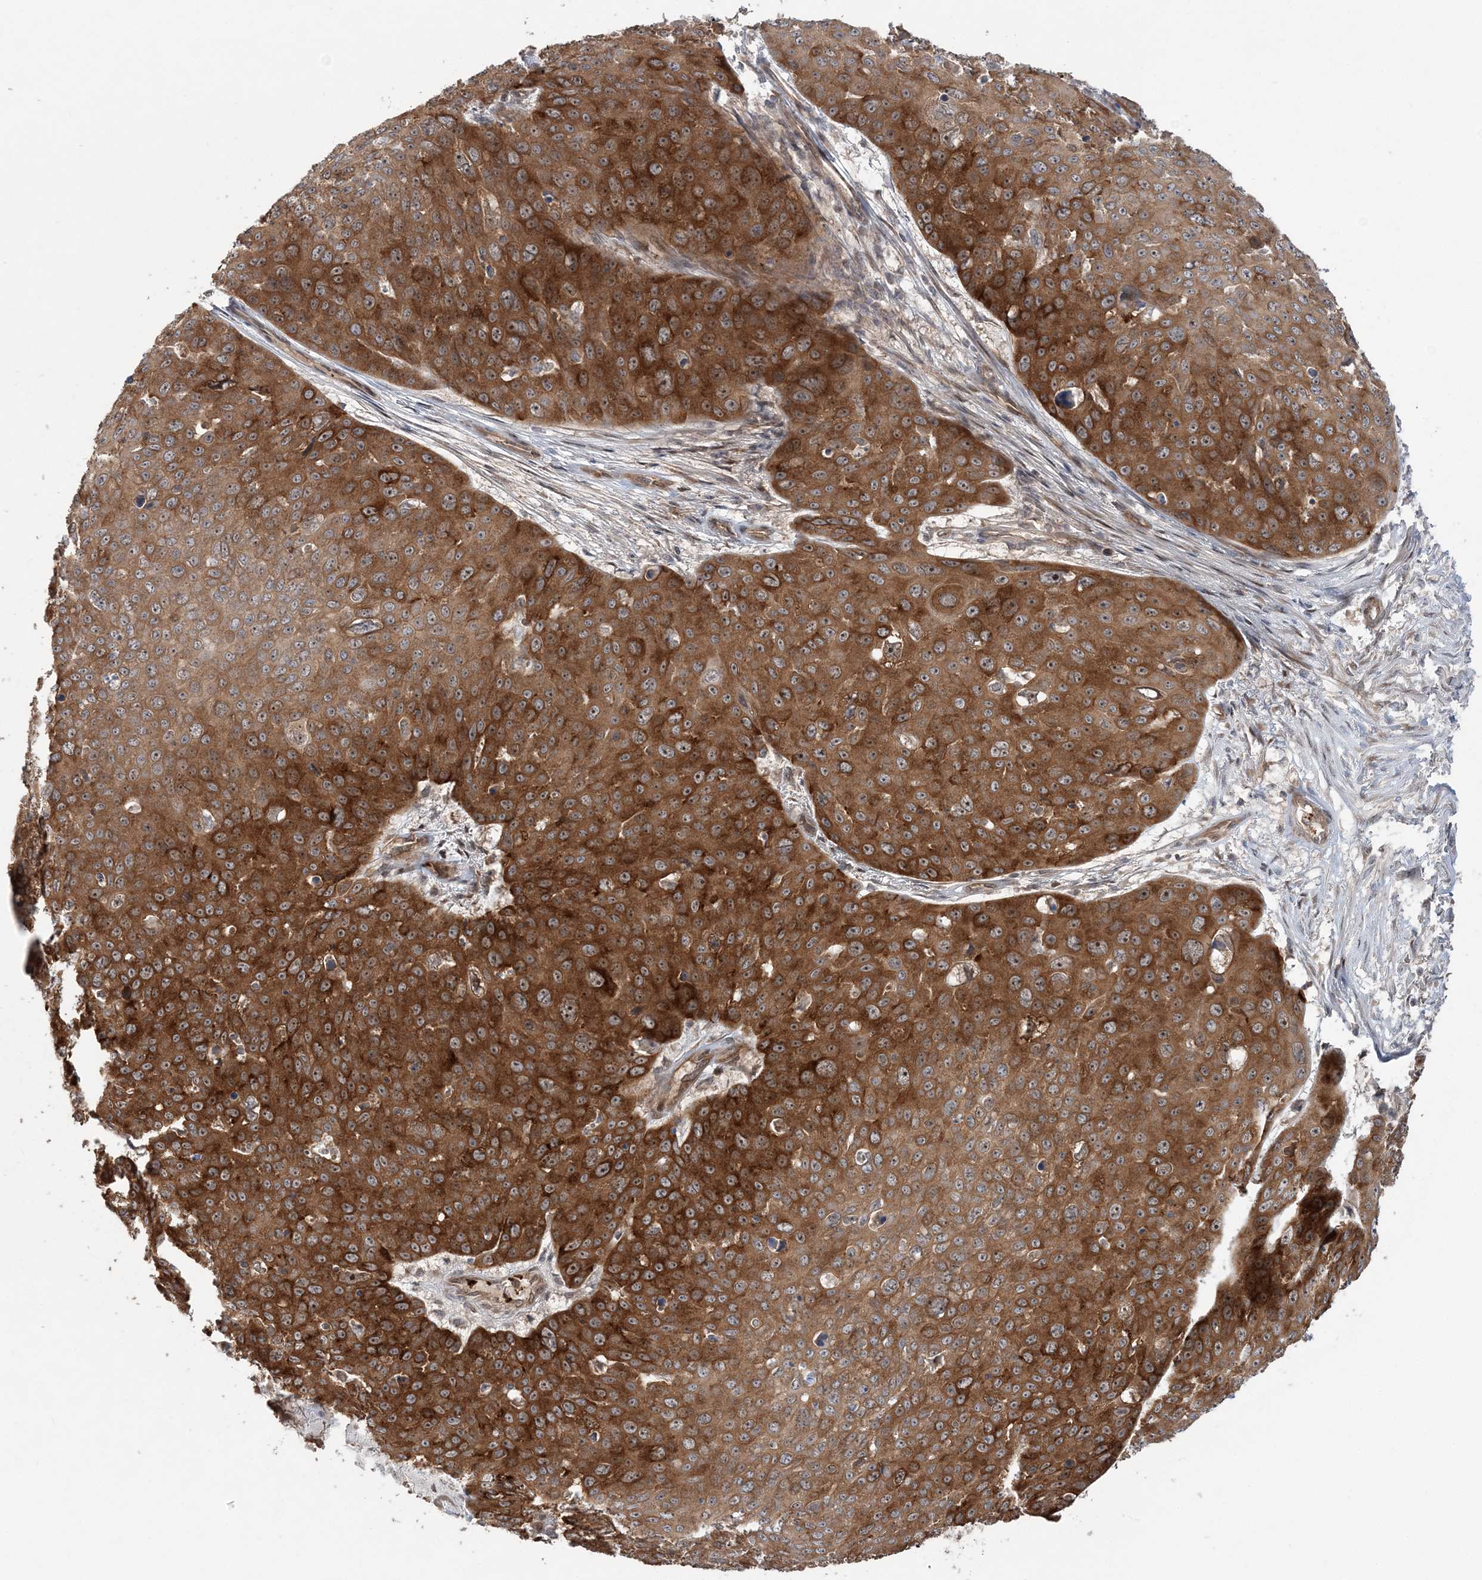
{"staining": {"intensity": "strong", "quantity": ">75%", "location": "cytoplasmic/membranous"}, "tissue": "skin cancer", "cell_type": "Tumor cells", "image_type": "cancer", "snomed": [{"axis": "morphology", "description": "Squamous cell carcinoma, NOS"}, {"axis": "topography", "description": "Skin"}], "caption": "Skin cancer tissue demonstrates strong cytoplasmic/membranous expression in about >75% of tumor cells (DAB (3,3'-diaminobenzidine) IHC, brown staining for protein, blue staining for nuclei).", "gene": "GEMIN5", "patient": {"sex": "male", "age": 71}}